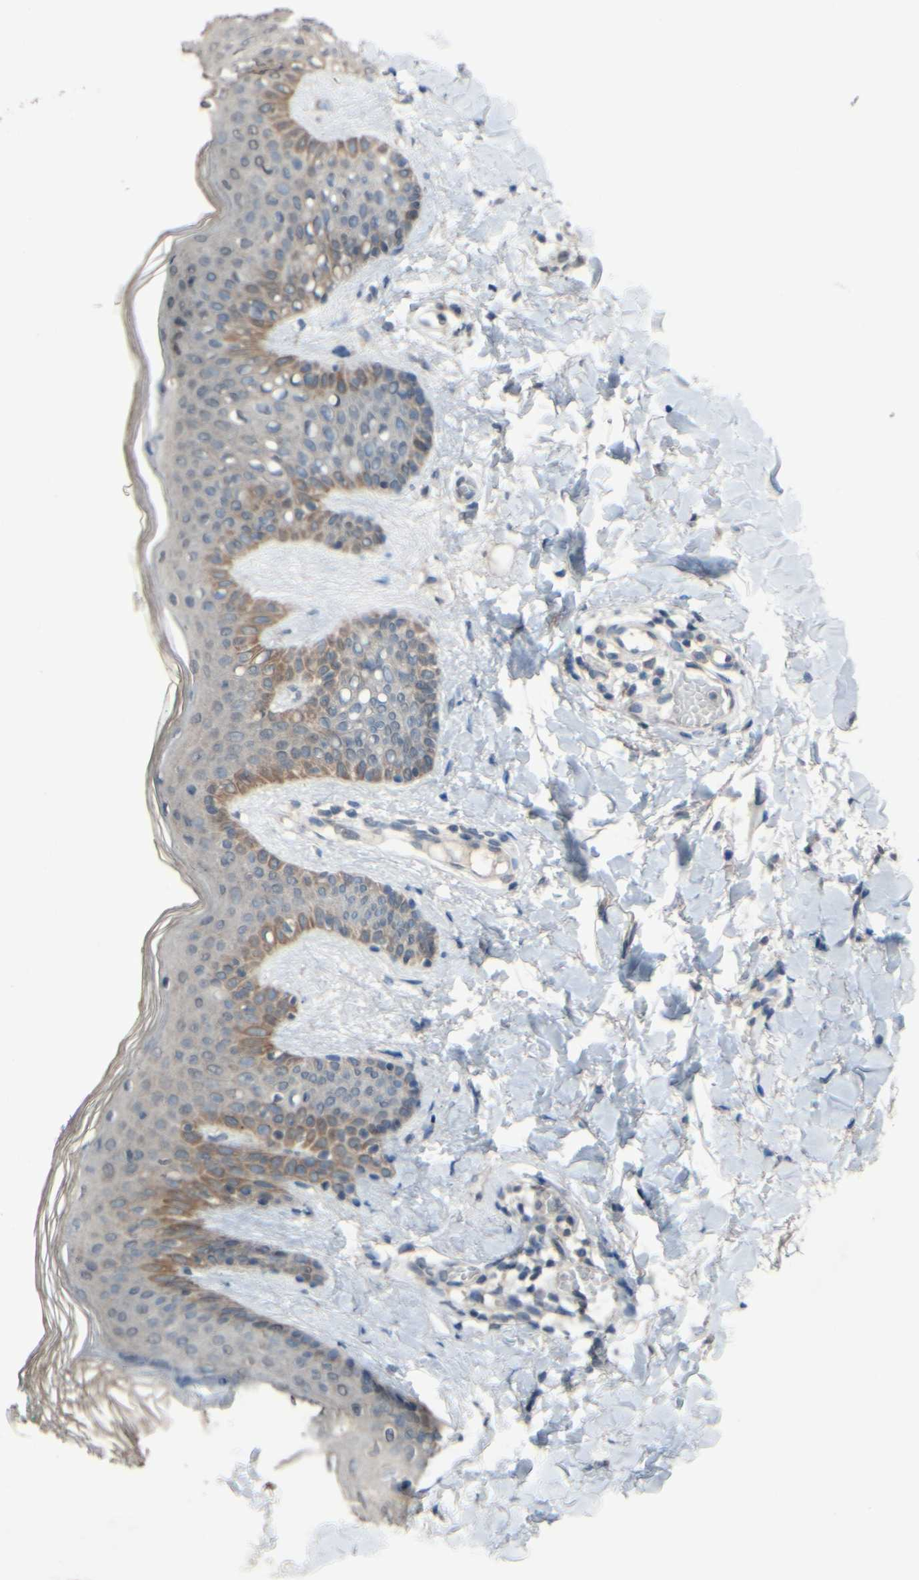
{"staining": {"intensity": "negative", "quantity": "none", "location": "none"}, "tissue": "skin", "cell_type": "Fibroblasts", "image_type": "normal", "snomed": [{"axis": "morphology", "description": "Normal tissue, NOS"}, {"axis": "topography", "description": "Skin"}], "caption": "The micrograph displays no staining of fibroblasts in unremarkable skin. Brightfield microscopy of immunohistochemistry stained with DAB (3,3'-diaminobenzidine) (brown) and hematoxylin (blue), captured at high magnification.", "gene": "CDCP1", "patient": {"sex": "male", "age": 16}}